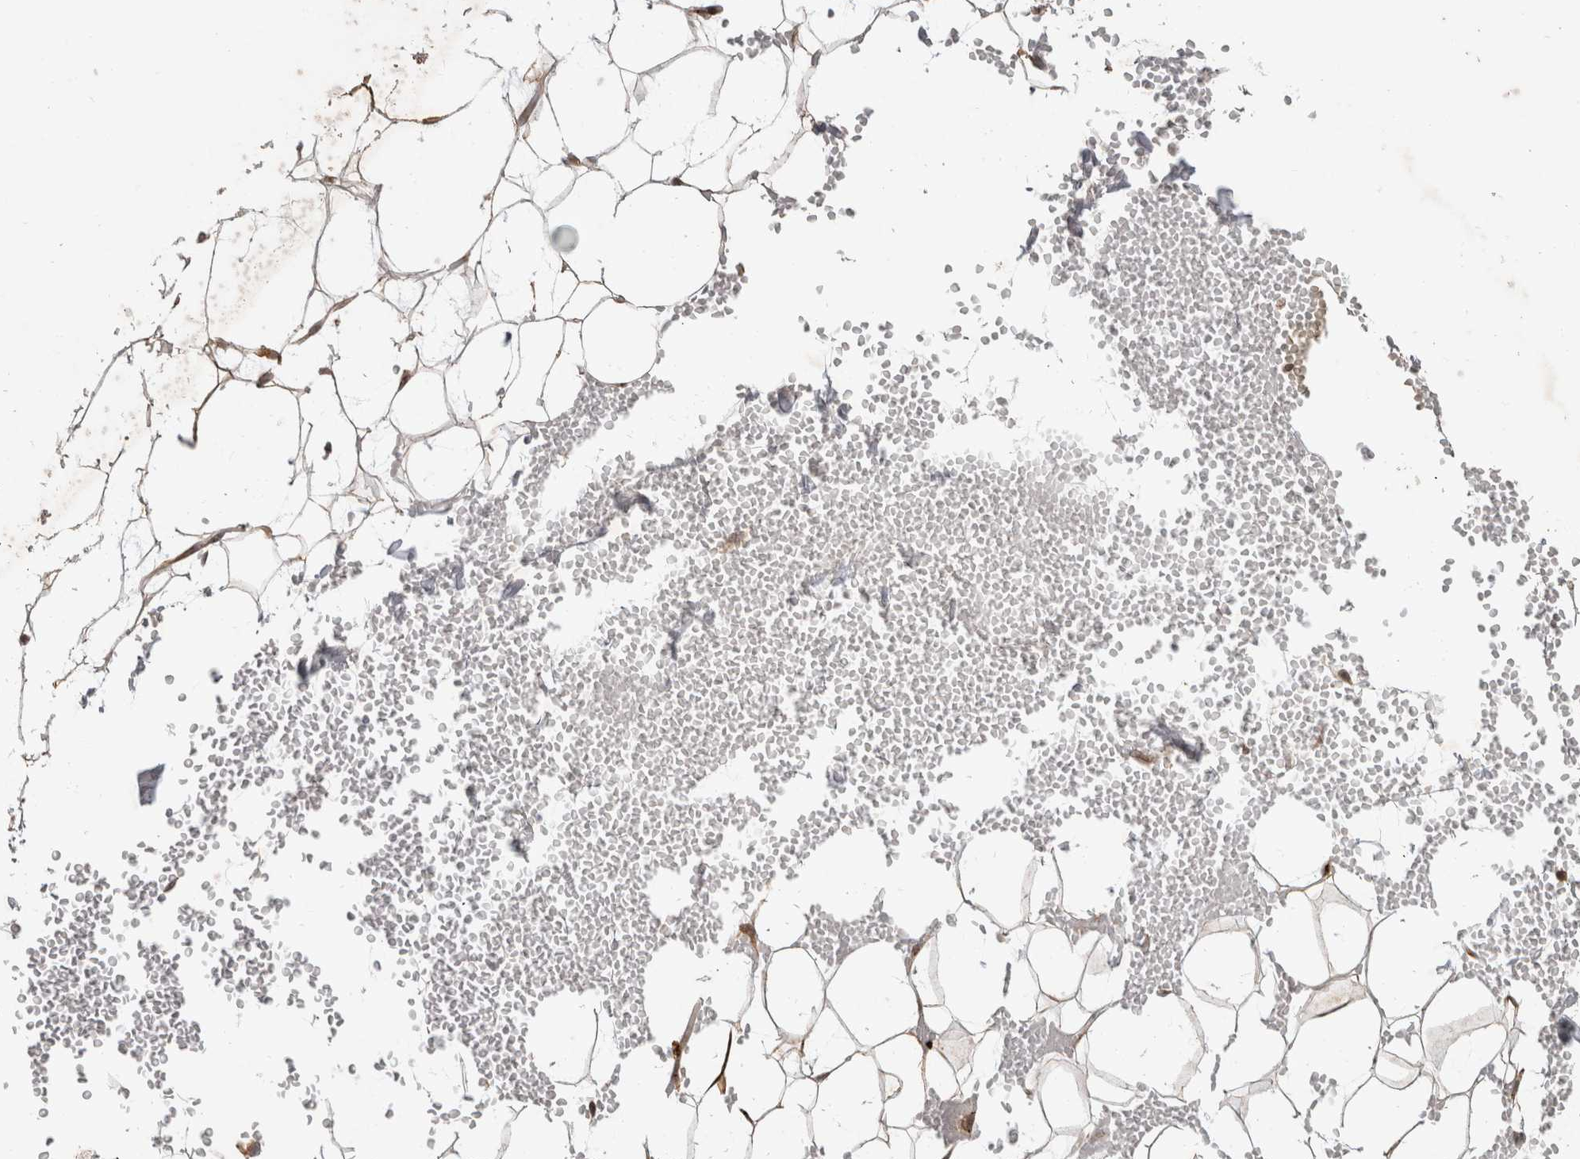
{"staining": {"intensity": "negative", "quantity": "none", "location": "none"}, "tissue": "adipose tissue", "cell_type": "Adipocytes", "image_type": "normal", "snomed": [{"axis": "morphology", "description": "Normal tissue, NOS"}, {"axis": "topography", "description": "Breast"}], "caption": "DAB (3,3'-diaminobenzidine) immunohistochemical staining of normal human adipose tissue reveals no significant staining in adipocytes.", "gene": "PITPNC1", "patient": {"sex": "female", "age": 23}}